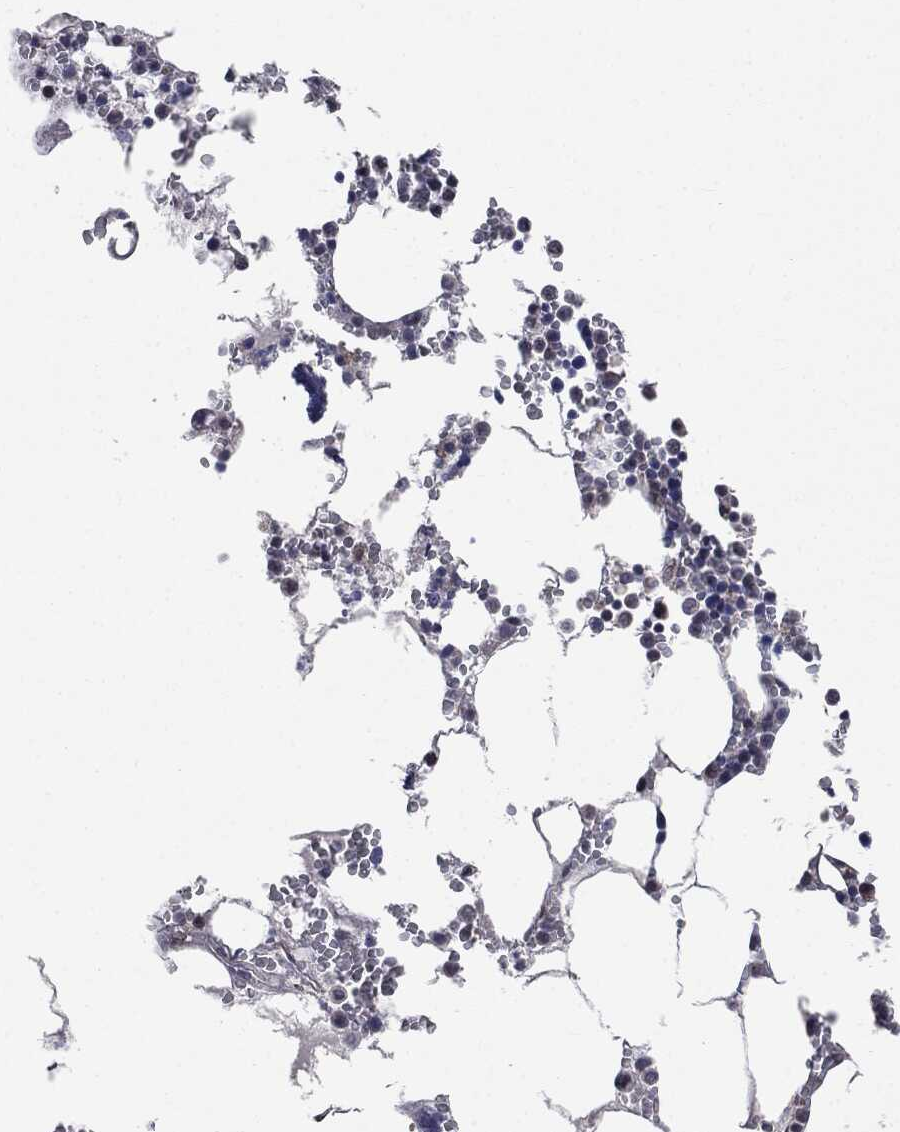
{"staining": {"intensity": "weak", "quantity": "<25%", "location": "cytoplasmic/membranous"}, "tissue": "bone marrow", "cell_type": "Hematopoietic cells", "image_type": "normal", "snomed": [{"axis": "morphology", "description": "Normal tissue, NOS"}, {"axis": "topography", "description": "Bone marrow"}], "caption": "DAB (3,3'-diaminobenzidine) immunohistochemical staining of normal human bone marrow exhibits no significant staining in hematopoietic cells.", "gene": "TRMT1L", "patient": {"sex": "female", "age": 64}}